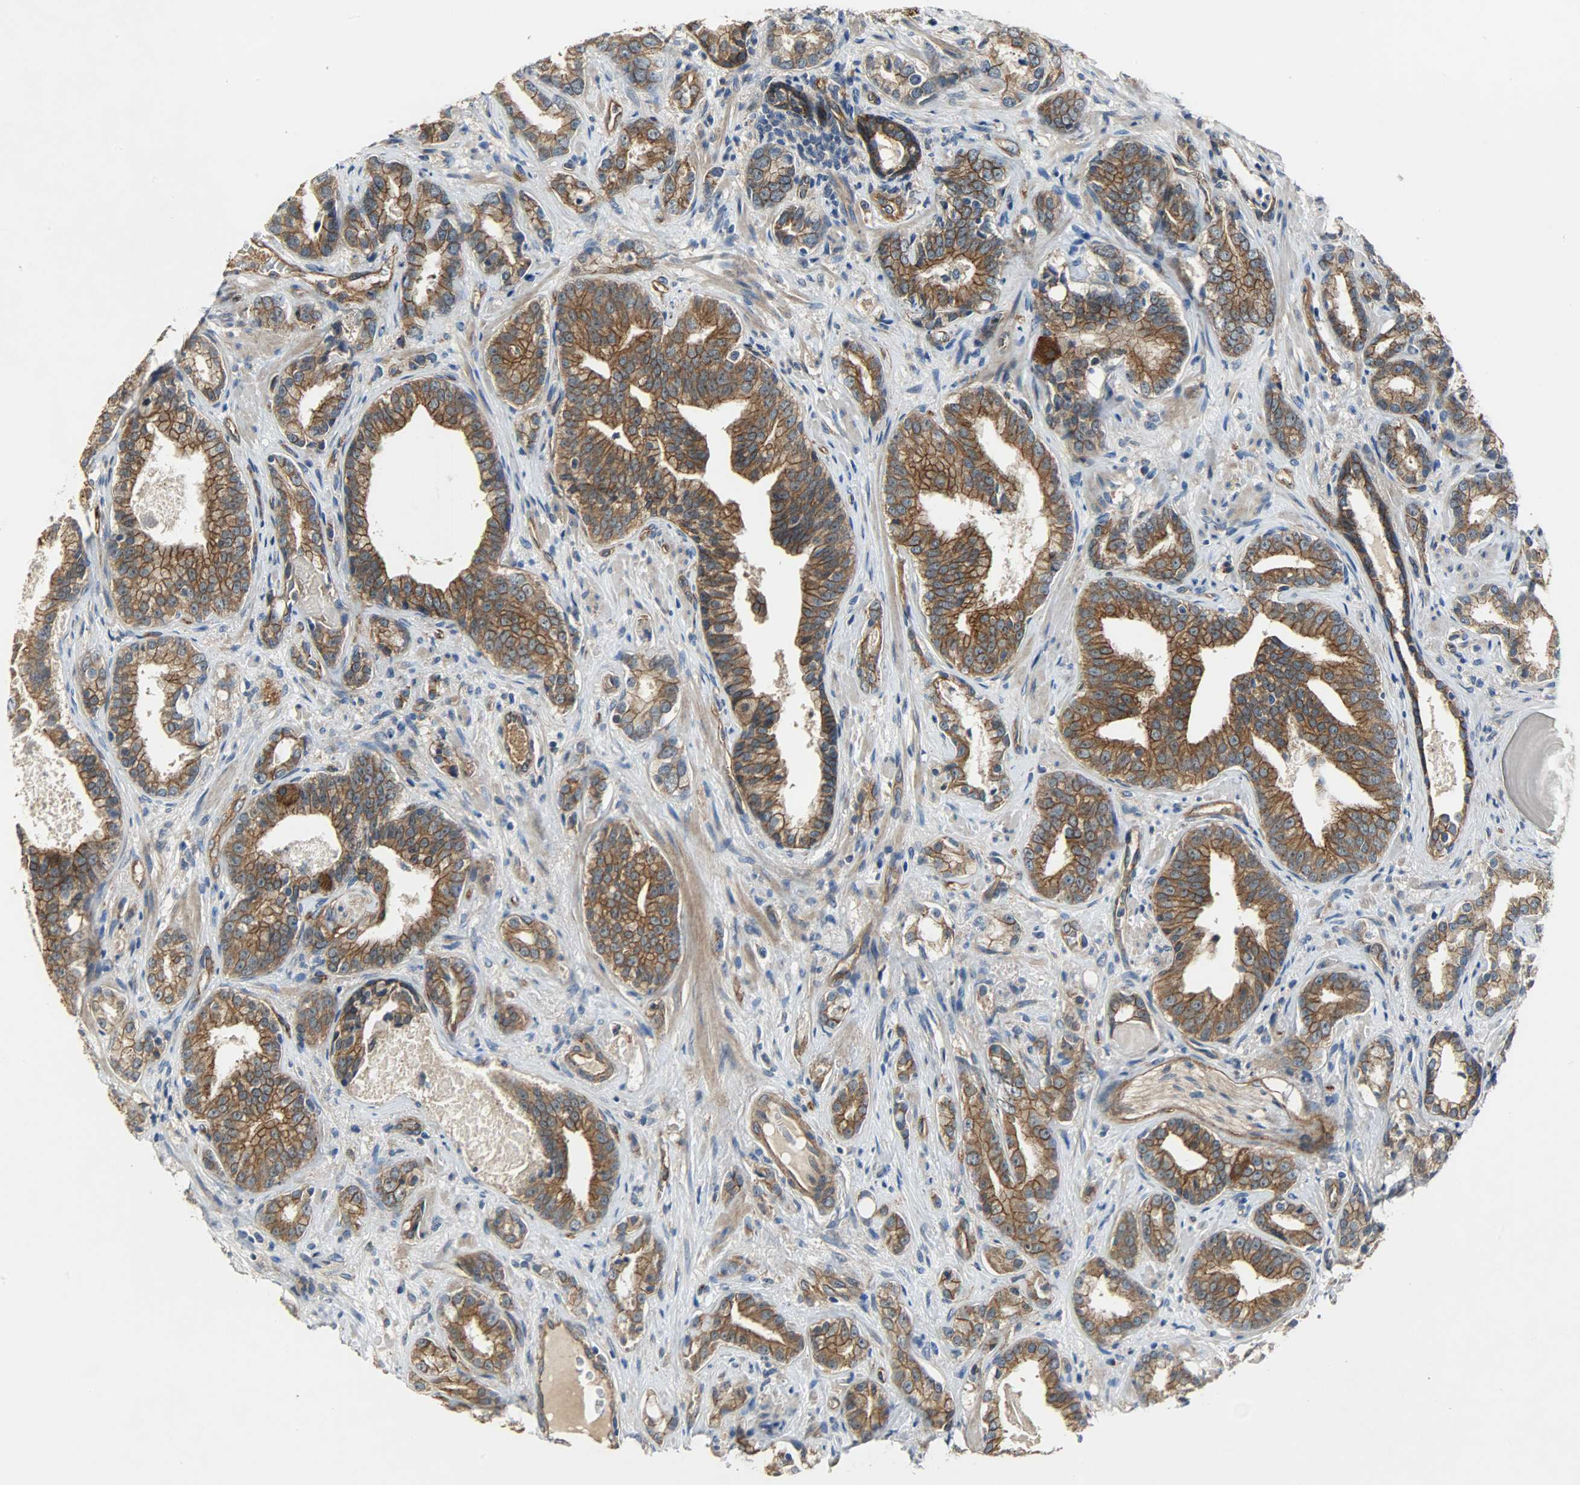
{"staining": {"intensity": "strong", "quantity": ">75%", "location": "cytoplasmic/membranous"}, "tissue": "prostate cancer", "cell_type": "Tumor cells", "image_type": "cancer", "snomed": [{"axis": "morphology", "description": "Adenocarcinoma, Low grade"}, {"axis": "topography", "description": "Prostate"}], "caption": "About >75% of tumor cells in human low-grade adenocarcinoma (prostate) display strong cytoplasmic/membranous protein expression as visualized by brown immunohistochemical staining.", "gene": "KIAA1217", "patient": {"sex": "male", "age": 63}}